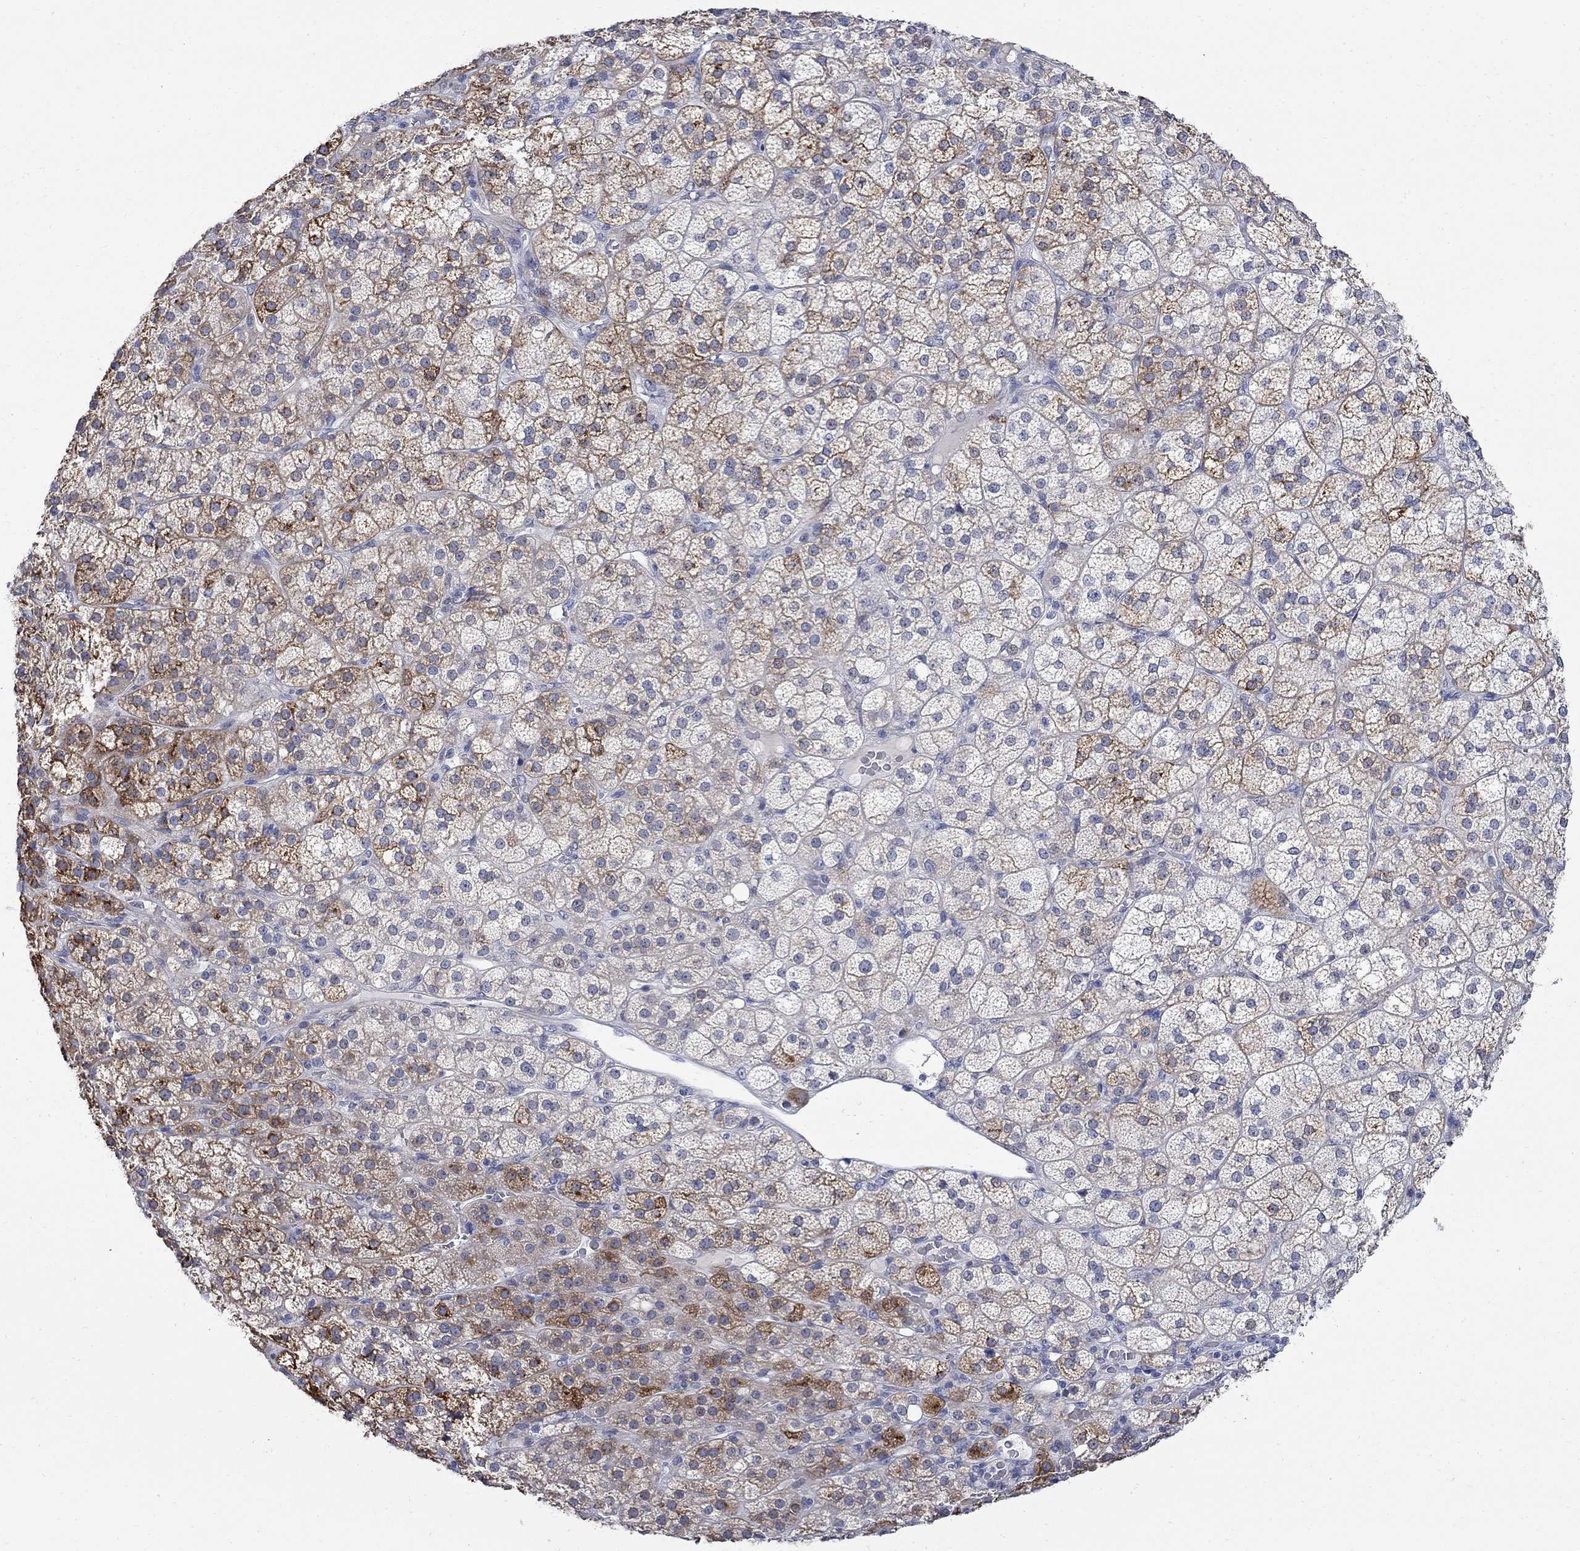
{"staining": {"intensity": "strong", "quantity": "25%-75%", "location": "cytoplasmic/membranous"}, "tissue": "adrenal gland", "cell_type": "Glandular cells", "image_type": "normal", "snomed": [{"axis": "morphology", "description": "Normal tissue, NOS"}, {"axis": "topography", "description": "Adrenal gland"}], "caption": "Immunohistochemistry (IHC) image of unremarkable adrenal gland: human adrenal gland stained using immunohistochemistry (IHC) shows high levels of strong protein expression localized specifically in the cytoplasmic/membranous of glandular cells, appearing as a cytoplasmic/membranous brown color.", "gene": "DLK1", "patient": {"sex": "female", "age": 60}}